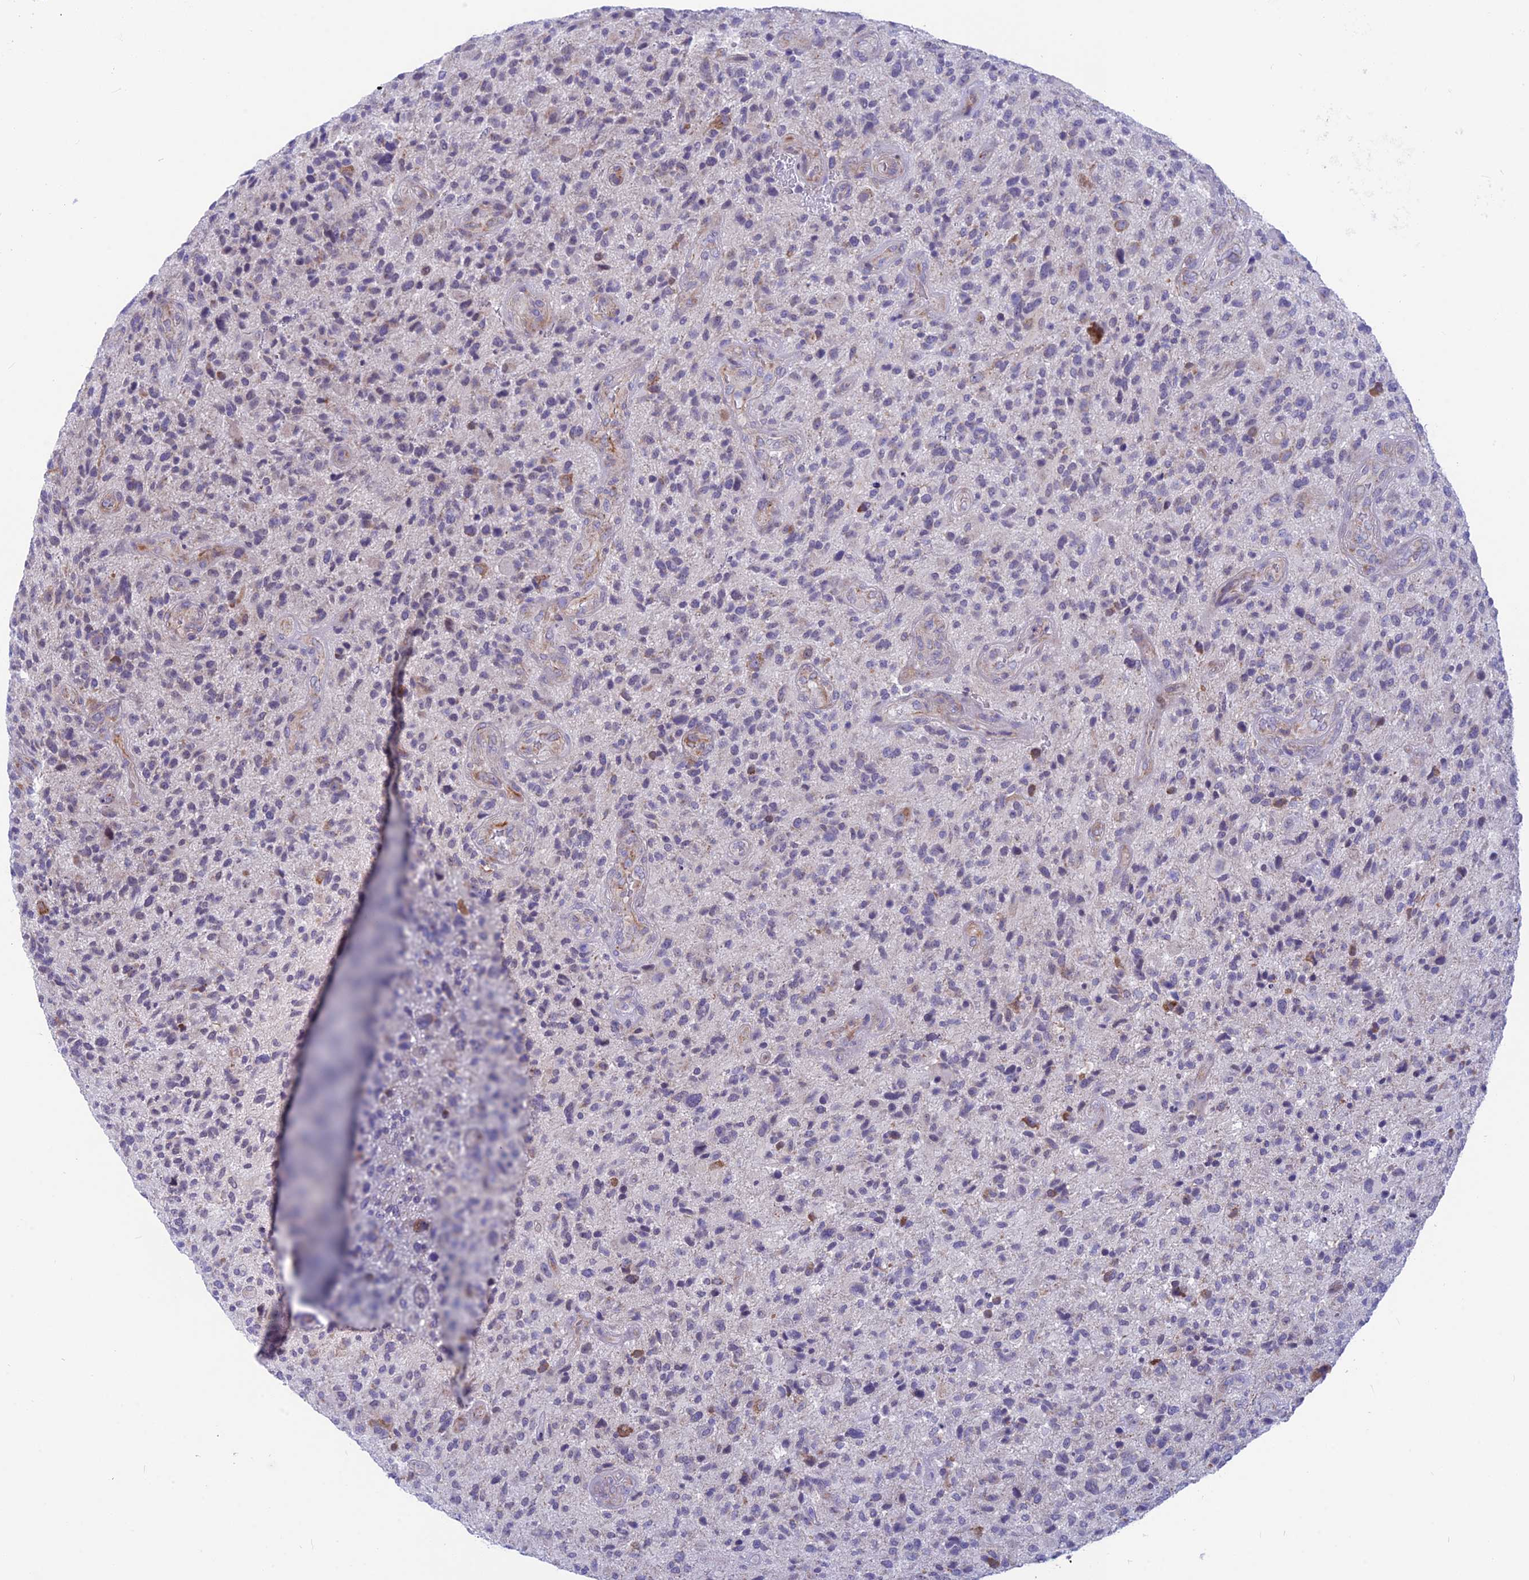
{"staining": {"intensity": "negative", "quantity": "none", "location": "none"}, "tissue": "glioma", "cell_type": "Tumor cells", "image_type": "cancer", "snomed": [{"axis": "morphology", "description": "Glioma, malignant, High grade"}, {"axis": "topography", "description": "Brain"}], "caption": "Immunohistochemistry (IHC) image of neoplastic tissue: glioma stained with DAB (3,3'-diaminobenzidine) reveals no significant protein expression in tumor cells.", "gene": "PLAC9", "patient": {"sex": "male", "age": 47}}